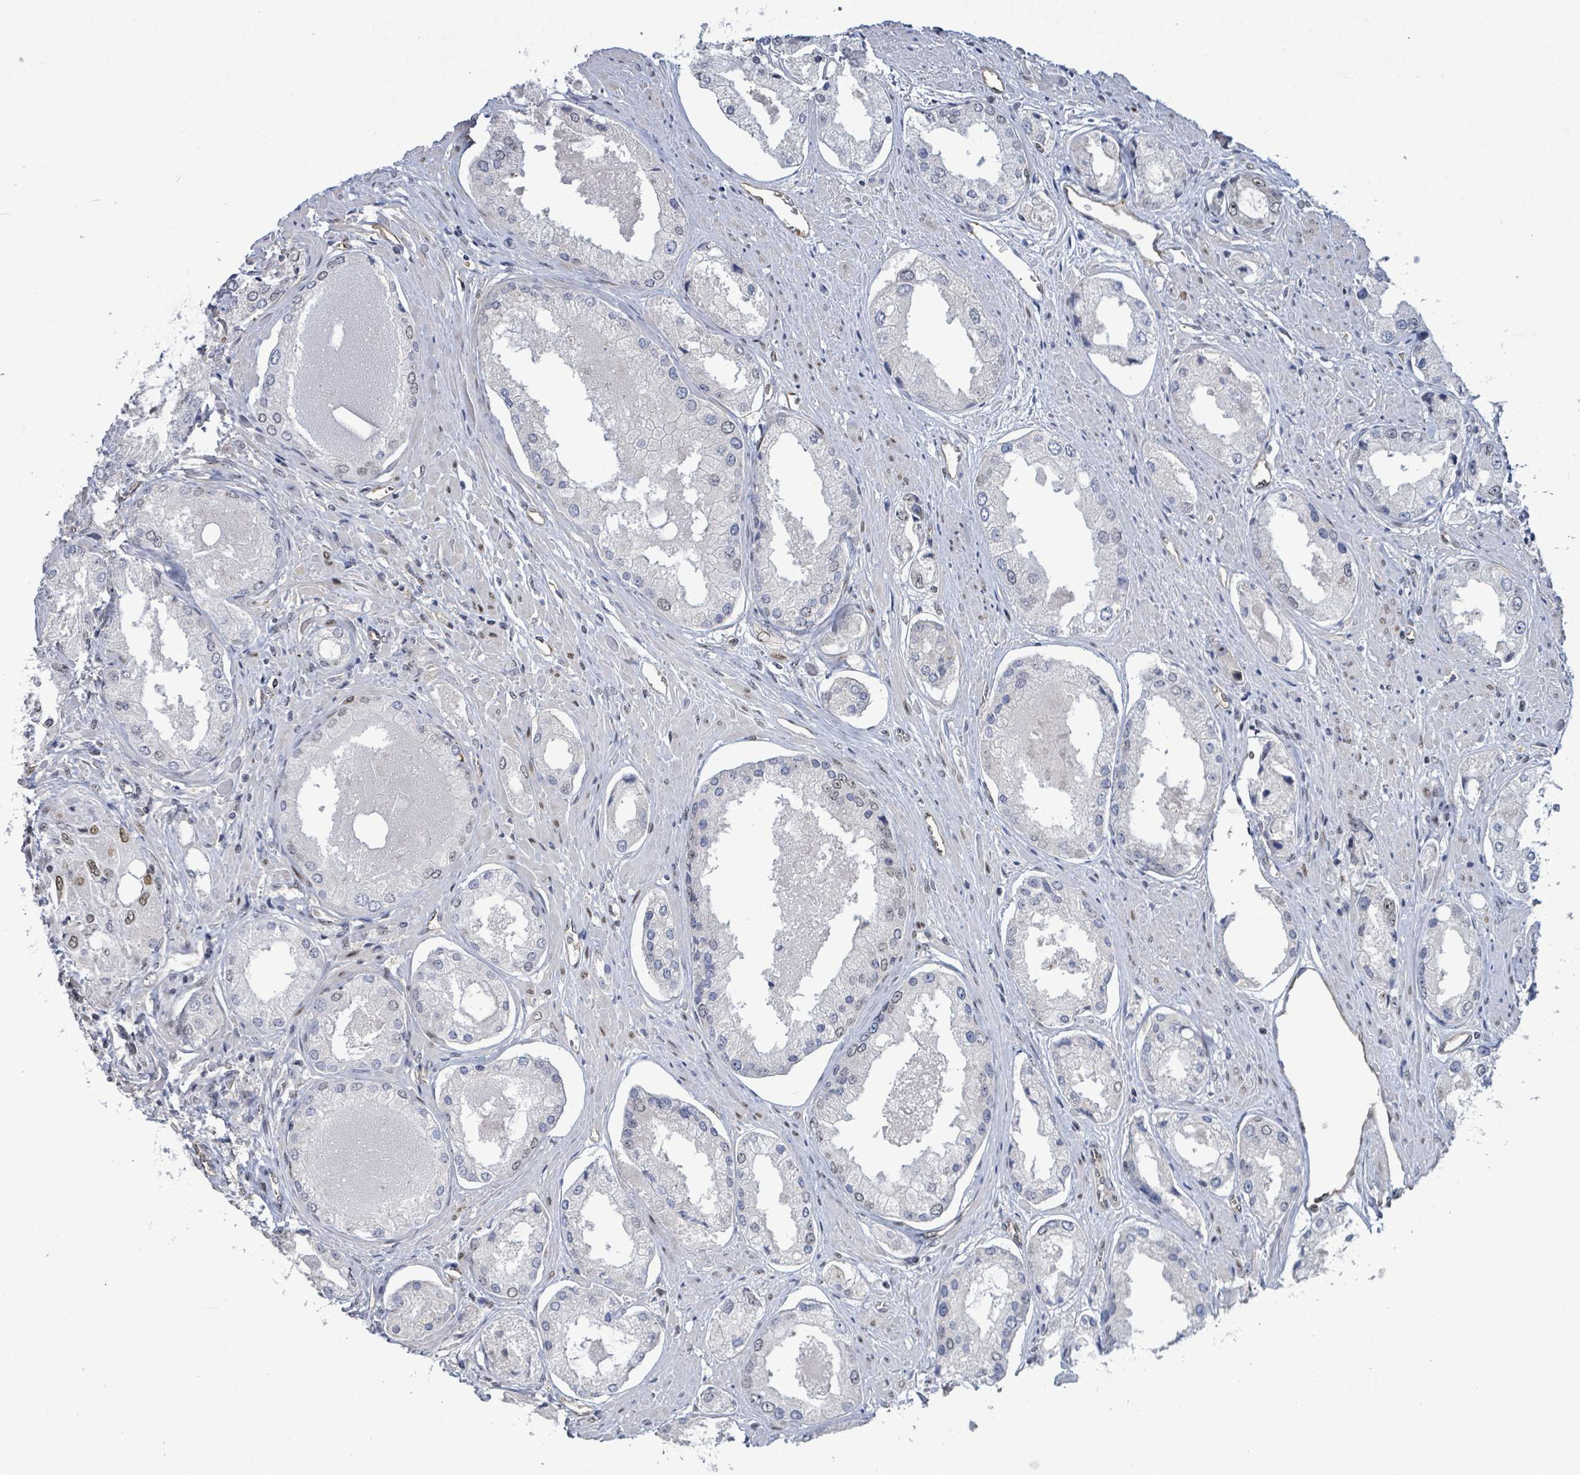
{"staining": {"intensity": "negative", "quantity": "none", "location": "none"}, "tissue": "prostate cancer", "cell_type": "Tumor cells", "image_type": "cancer", "snomed": [{"axis": "morphology", "description": "Adenocarcinoma, Low grade"}, {"axis": "topography", "description": "Prostate"}], "caption": "Histopathology image shows no significant protein expression in tumor cells of prostate adenocarcinoma (low-grade).", "gene": "RRN3", "patient": {"sex": "male", "age": 68}}